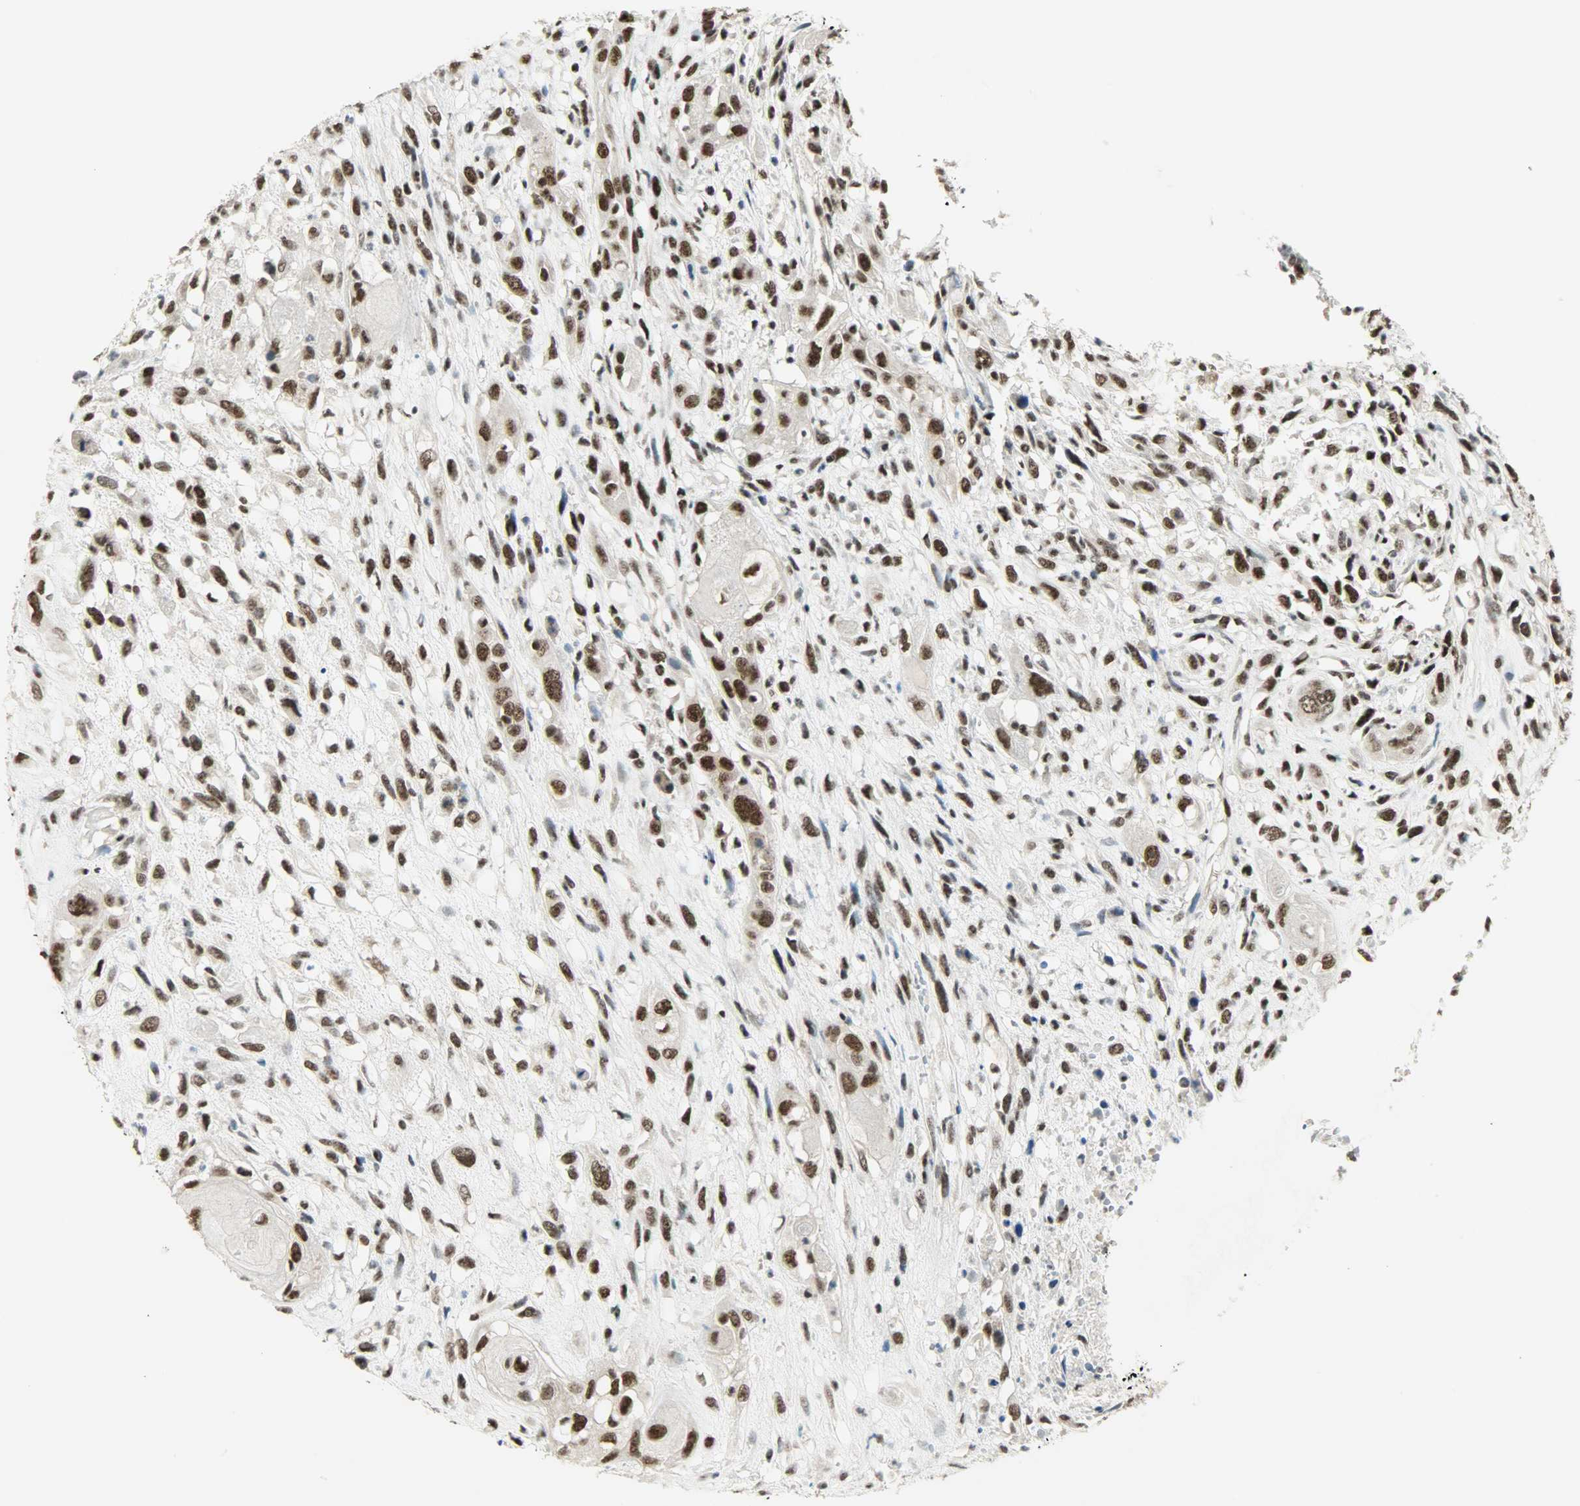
{"staining": {"intensity": "strong", "quantity": ">75%", "location": "nuclear"}, "tissue": "head and neck cancer", "cell_type": "Tumor cells", "image_type": "cancer", "snomed": [{"axis": "morphology", "description": "Necrosis, NOS"}, {"axis": "morphology", "description": "Neoplasm, malignant, NOS"}, {"axis": "topography", "description": "Salivary gland"}, {"axis": "topography", "description": "Head-Neck"}], "caption": "This histopathology image demonstrates immunohistochemistry staining of head and neck cancer (neoplasm (malignant)), with high strong nuclear staining in about >75% of tumor cells.", "gene": "SUGP1", "patient": {"sex": "male", "age": 43}}